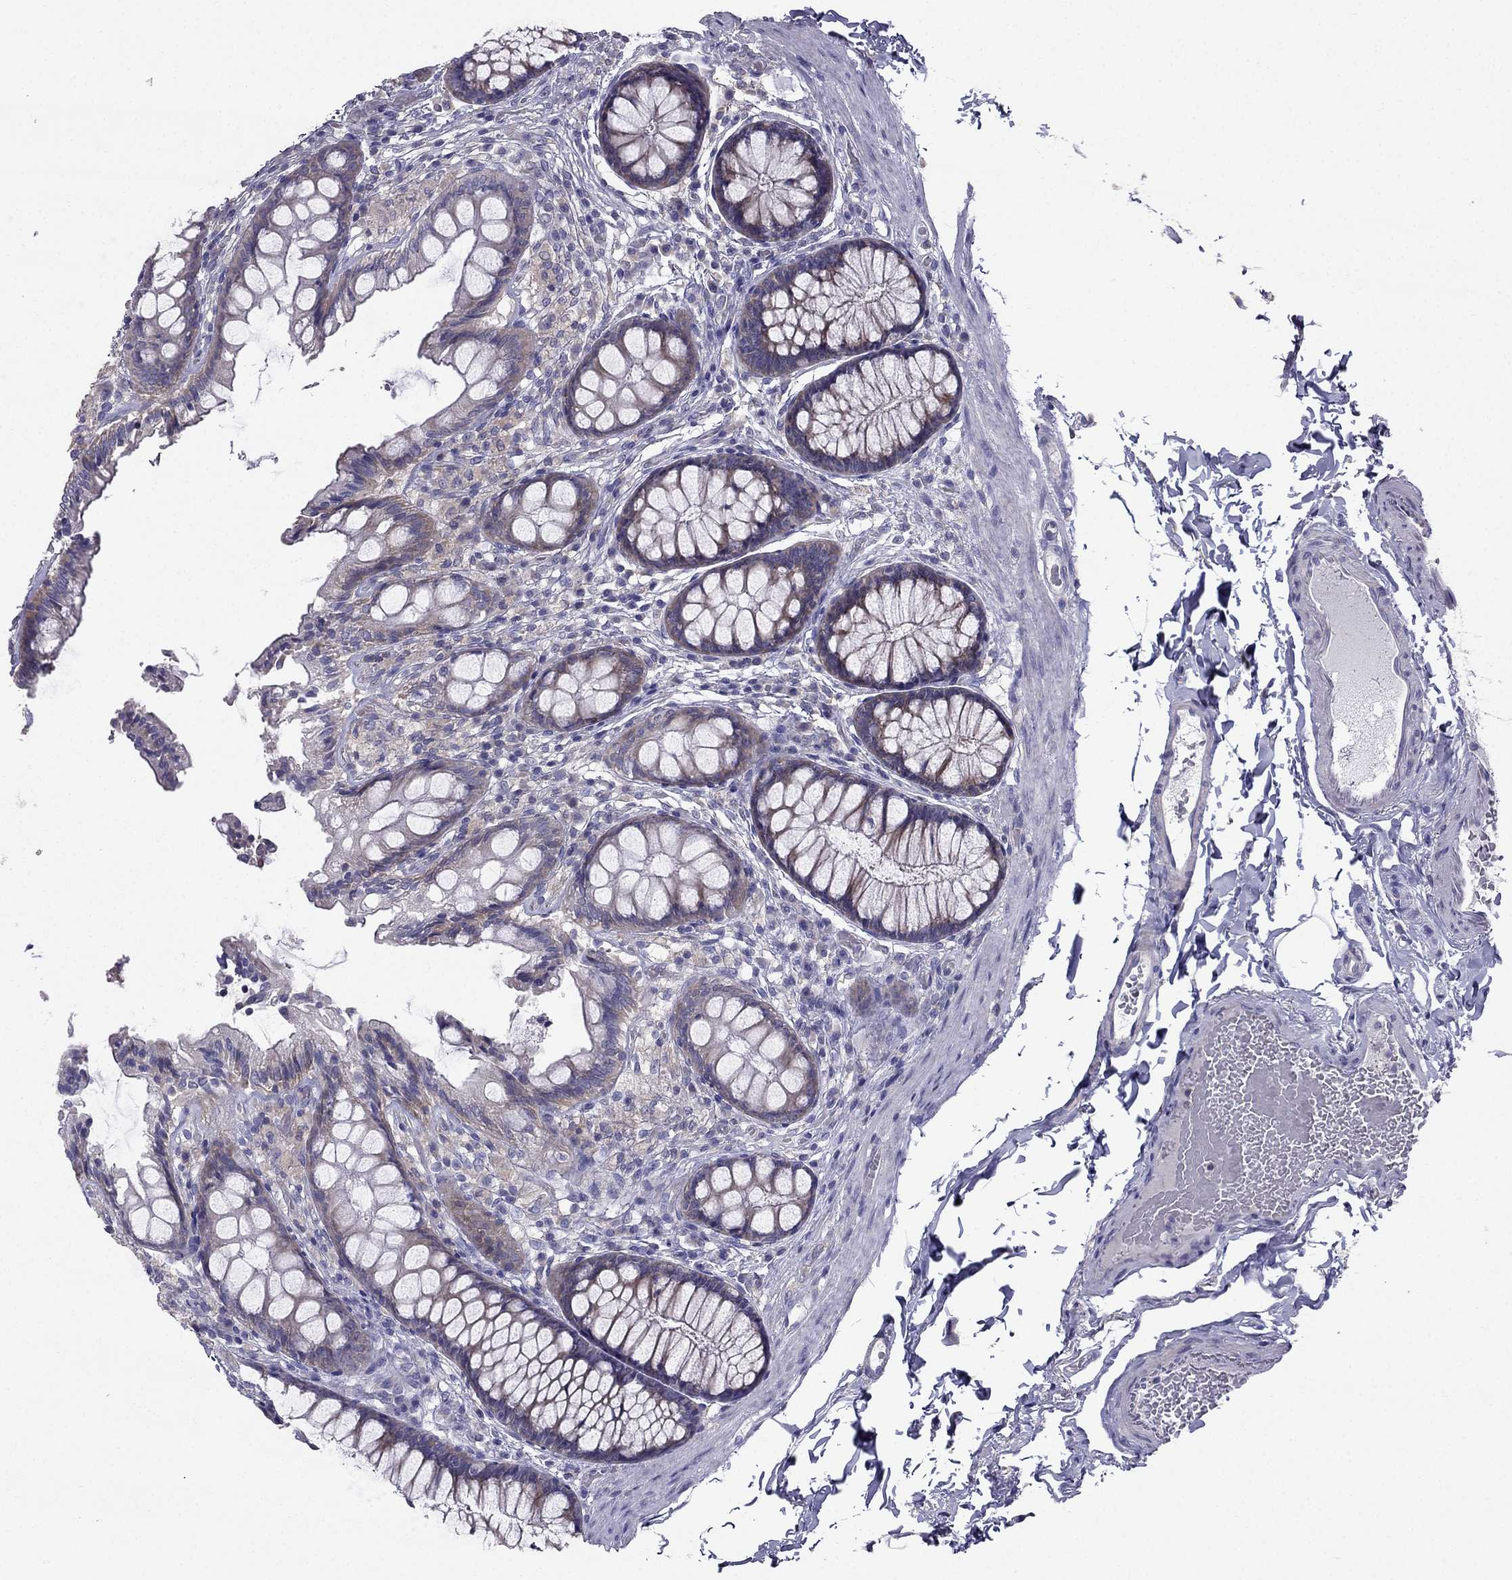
{"staining": {"intensity": "negative", "quantity": "none", "location": "none"}, "tissue": "colon", "cell_type": "Endothelial cells", "image_type": "normal", "snomed": [{"axis": "morphology", "description": "Normal tissue, NOS"}, {"axis": "topography", "description": "Colon"}], "caption": "Protein analysis of benign colon demonstrates no significant staining in endothelial cells.", "gene": "AS3MT", "patient": {"sex": "female", "age": 86}}